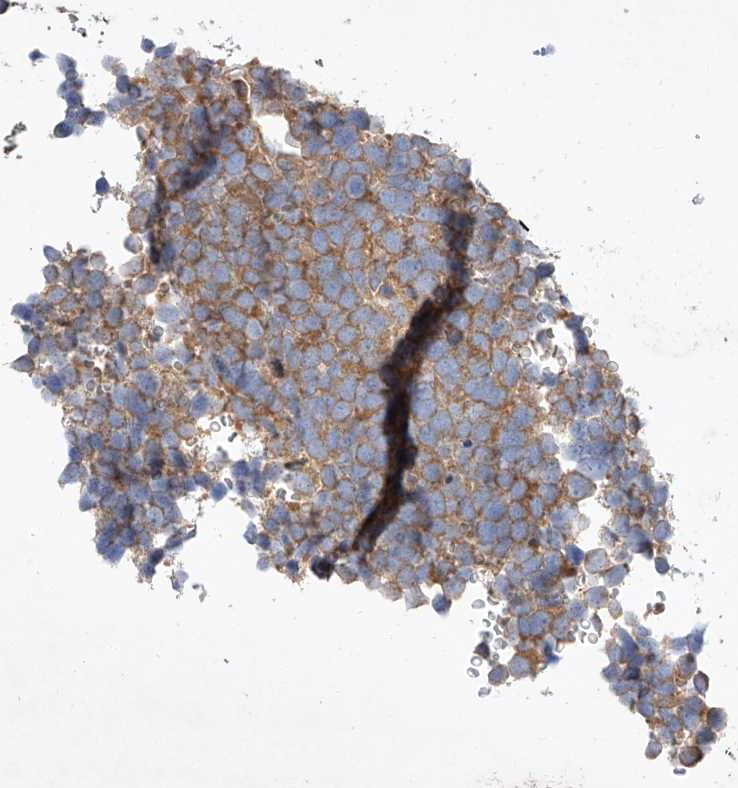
{"staining": {"intensity": "moderate", "quantity": ">75%", "location": "cytoplasmic/membranous"}, "tissue": "urothelial cancer", "cell_type": "Tumor cells", "image_type": "cancer", "snomed": [{"axis": "morphology", "description": "Urothelial carcinoma, High grade"}, {"axis": "topography", "description": "Urinary bladder"}], "caption": "Immunohistochemical staining of urothelial cancer exhibits medium levels of moderate cytoplasmic/membranous positivity in about >75% of tumor cells.", "gene": "C6orf118", "patient": {"sex": "female", "age": 82}}